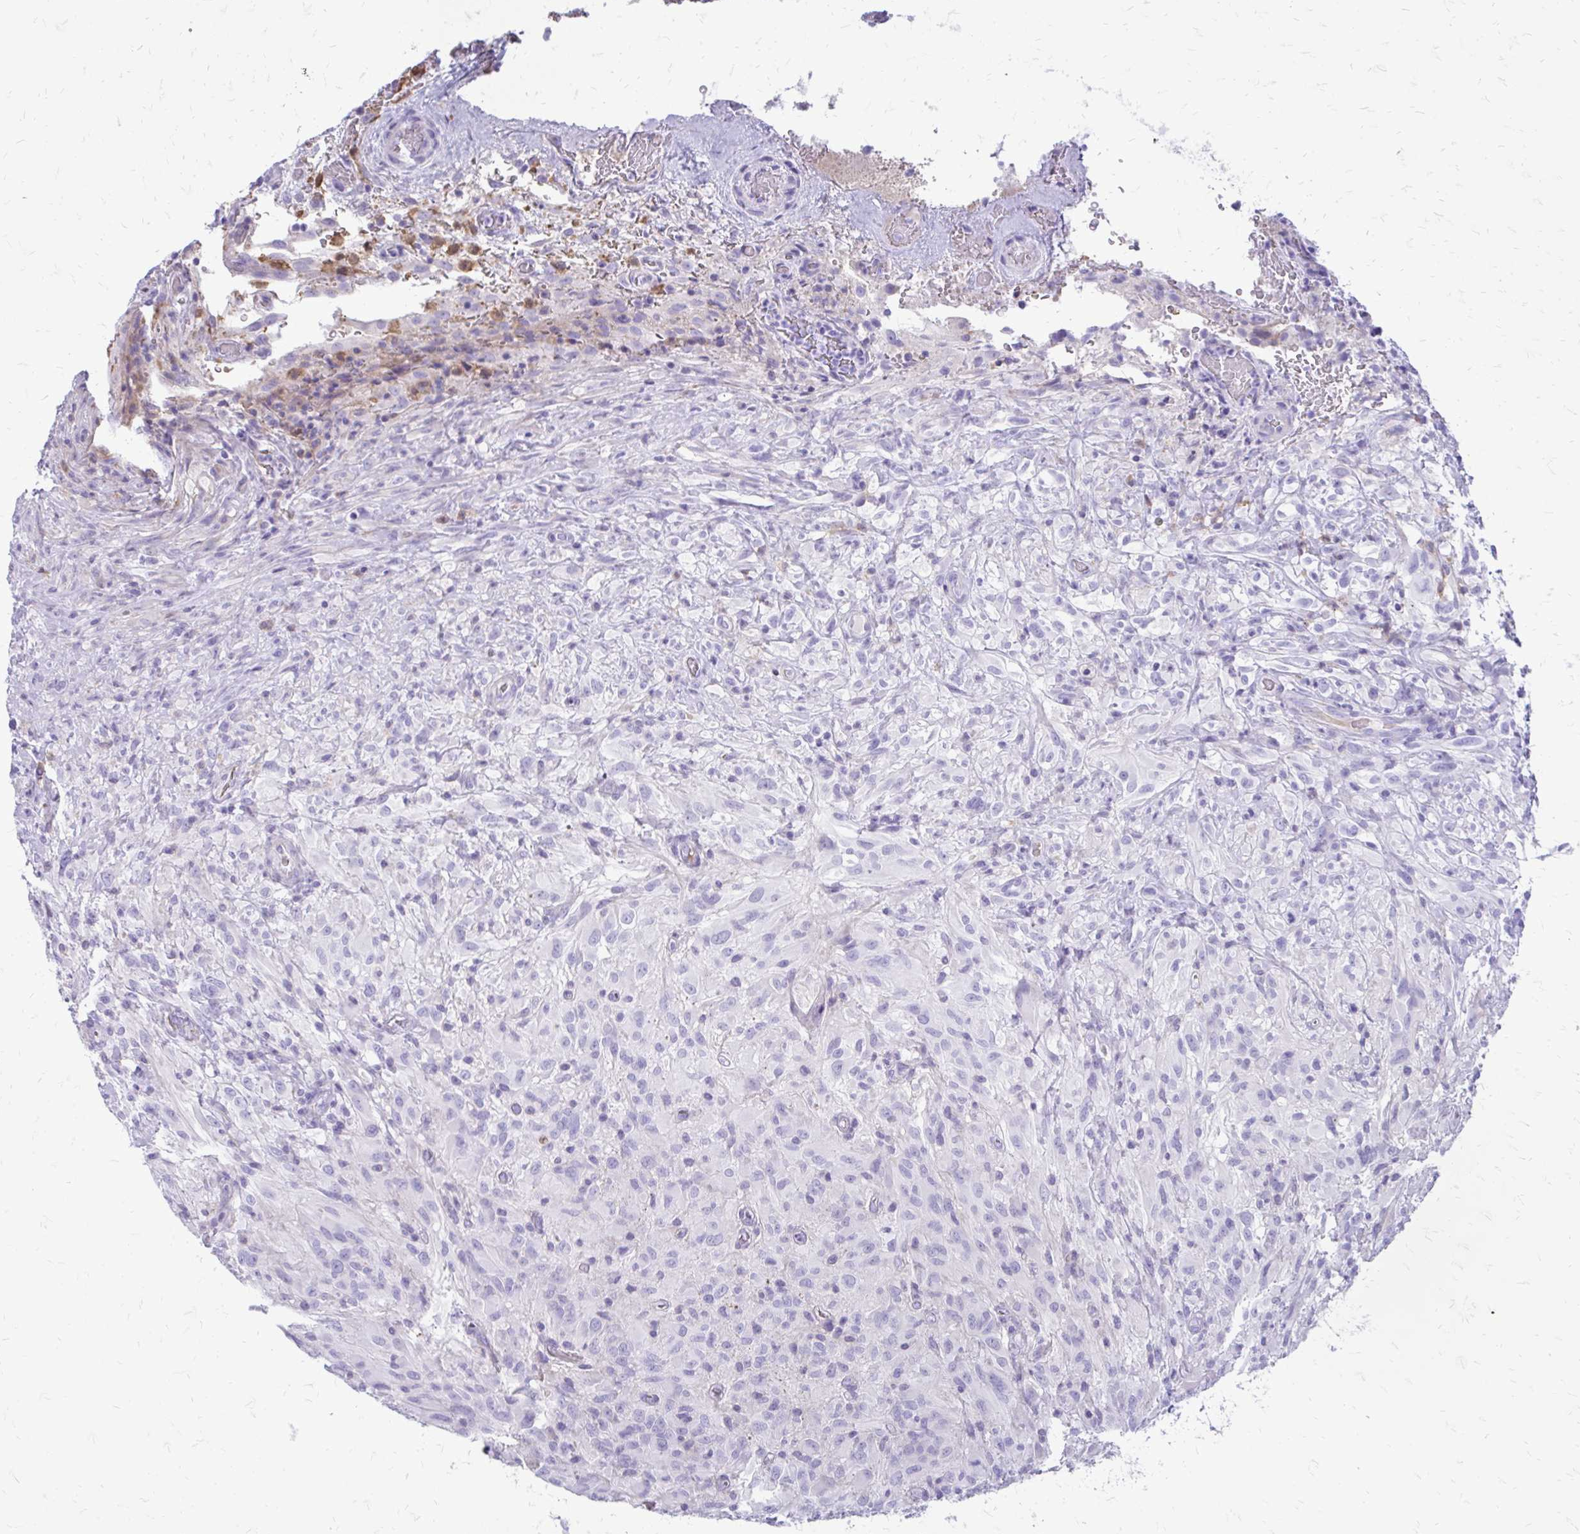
{"staining": {"intensity": "negative", "quantity": "none", "location": "none"}, "tissue": "glioma", "cell_type": "Tumor cells", "image_type": "cancer", "snomed": [{"axis": "morphology", "description": "Glioma, malignant, High grade"}, {"axis": "topography", "description": "Brain"}], "caption": "This is a histopathology image of immunohistochemistry staining of malignant high-grade glioma, which shows no staining in tumor cells.", "gene": "SIGLEC11", "patient": {"sex": "male", "age": 71}}